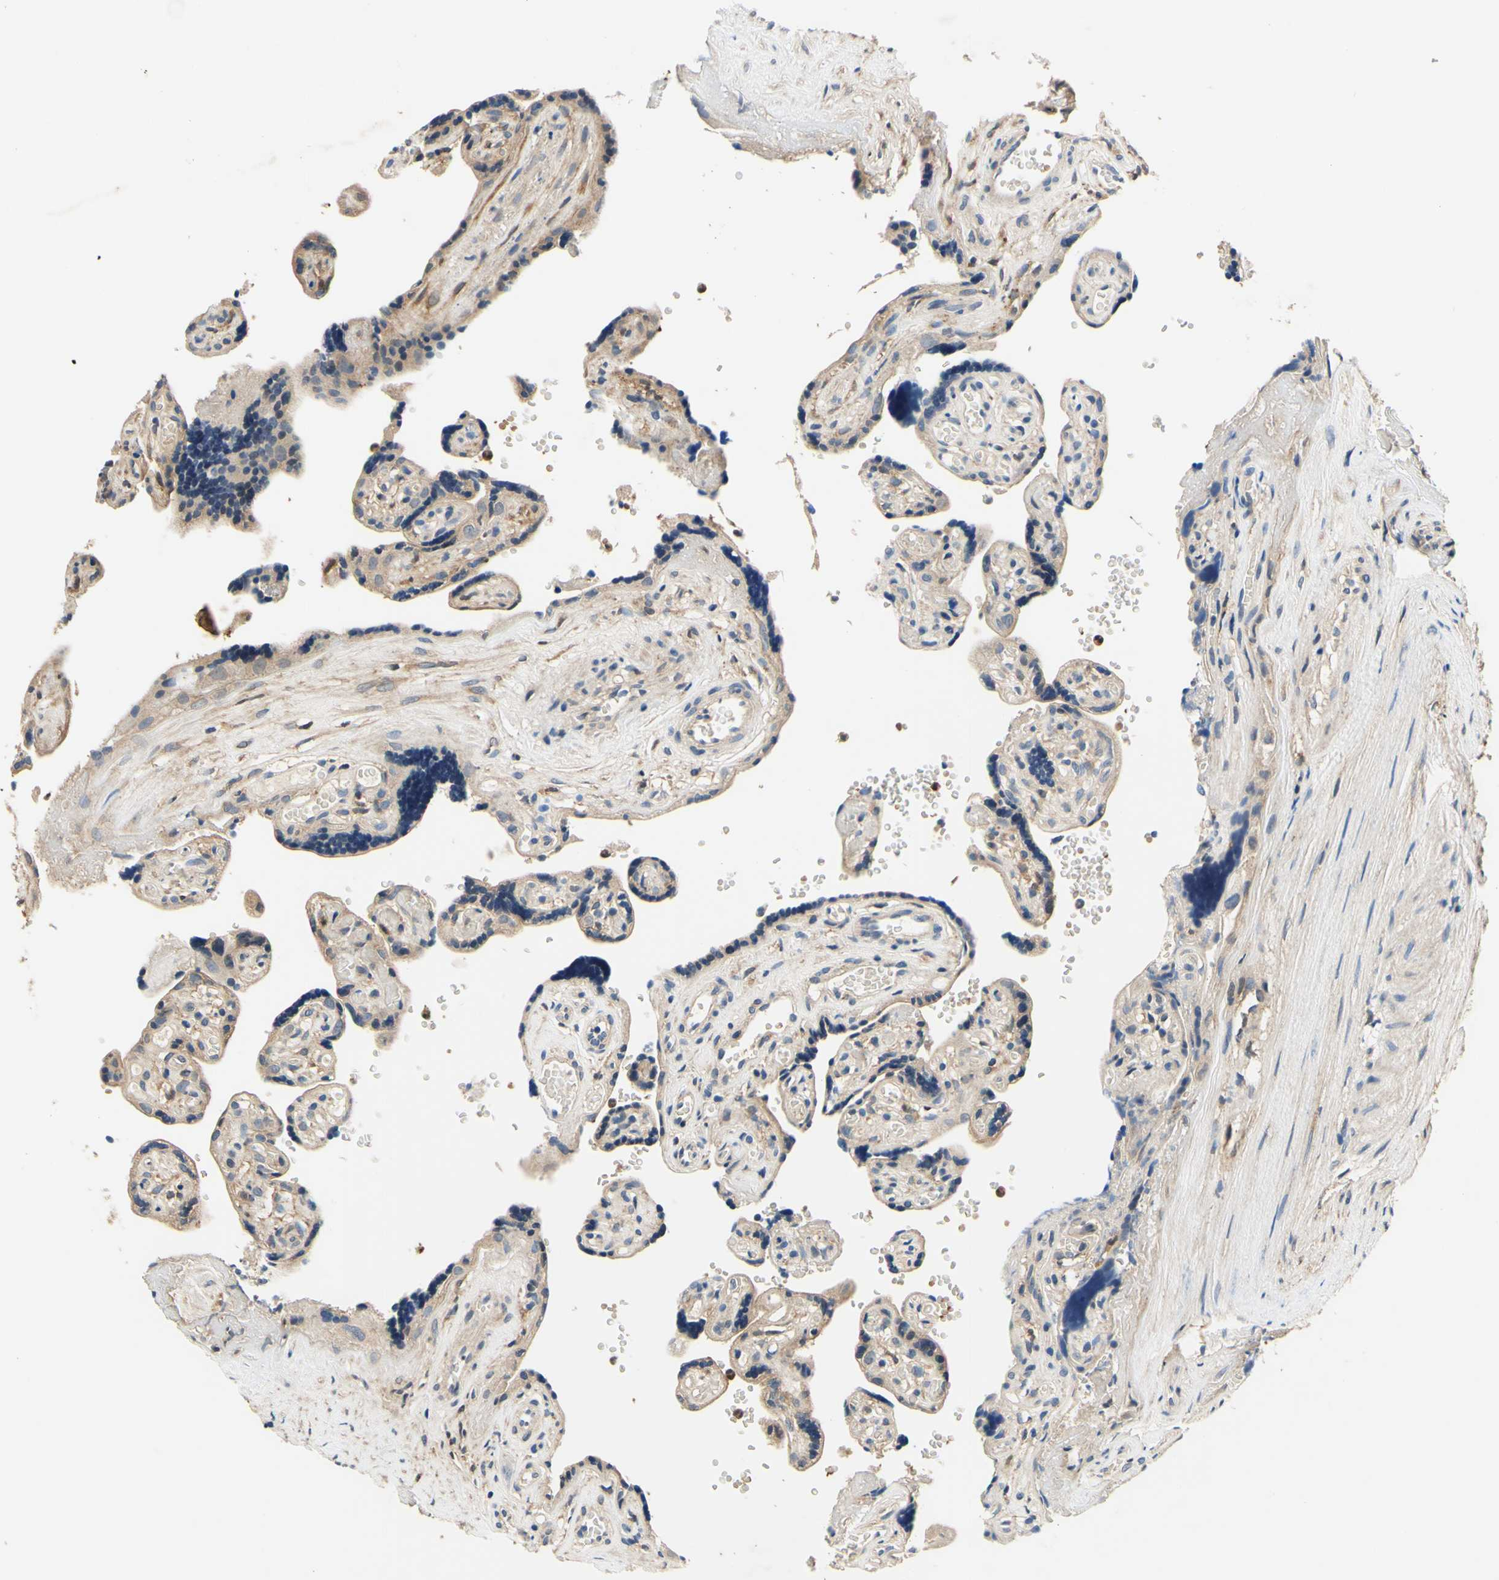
{"staining": {"intensity": "moderate", "quantity": ">75%", "location": "cytoplasmic/membranous"}, "tissue": "placenta", "cell_type": "Trophoblastic cells", "image_type": "normal", "snomed": [{"axis": "morphology", "description": "Normal tissue, NOS"}, {"axis": "topography", "description": "Placenta"}], "caption": "Unremarkable placenta exhibits moderate cytoplasmic/membranous positivity in about >75% of trophoblastic cells (DAB IHC, brown staining for protein, blue staining for nuclei)..", "gene": "PLA2G4A", "patient": {"sex": "female", "age": 30}}